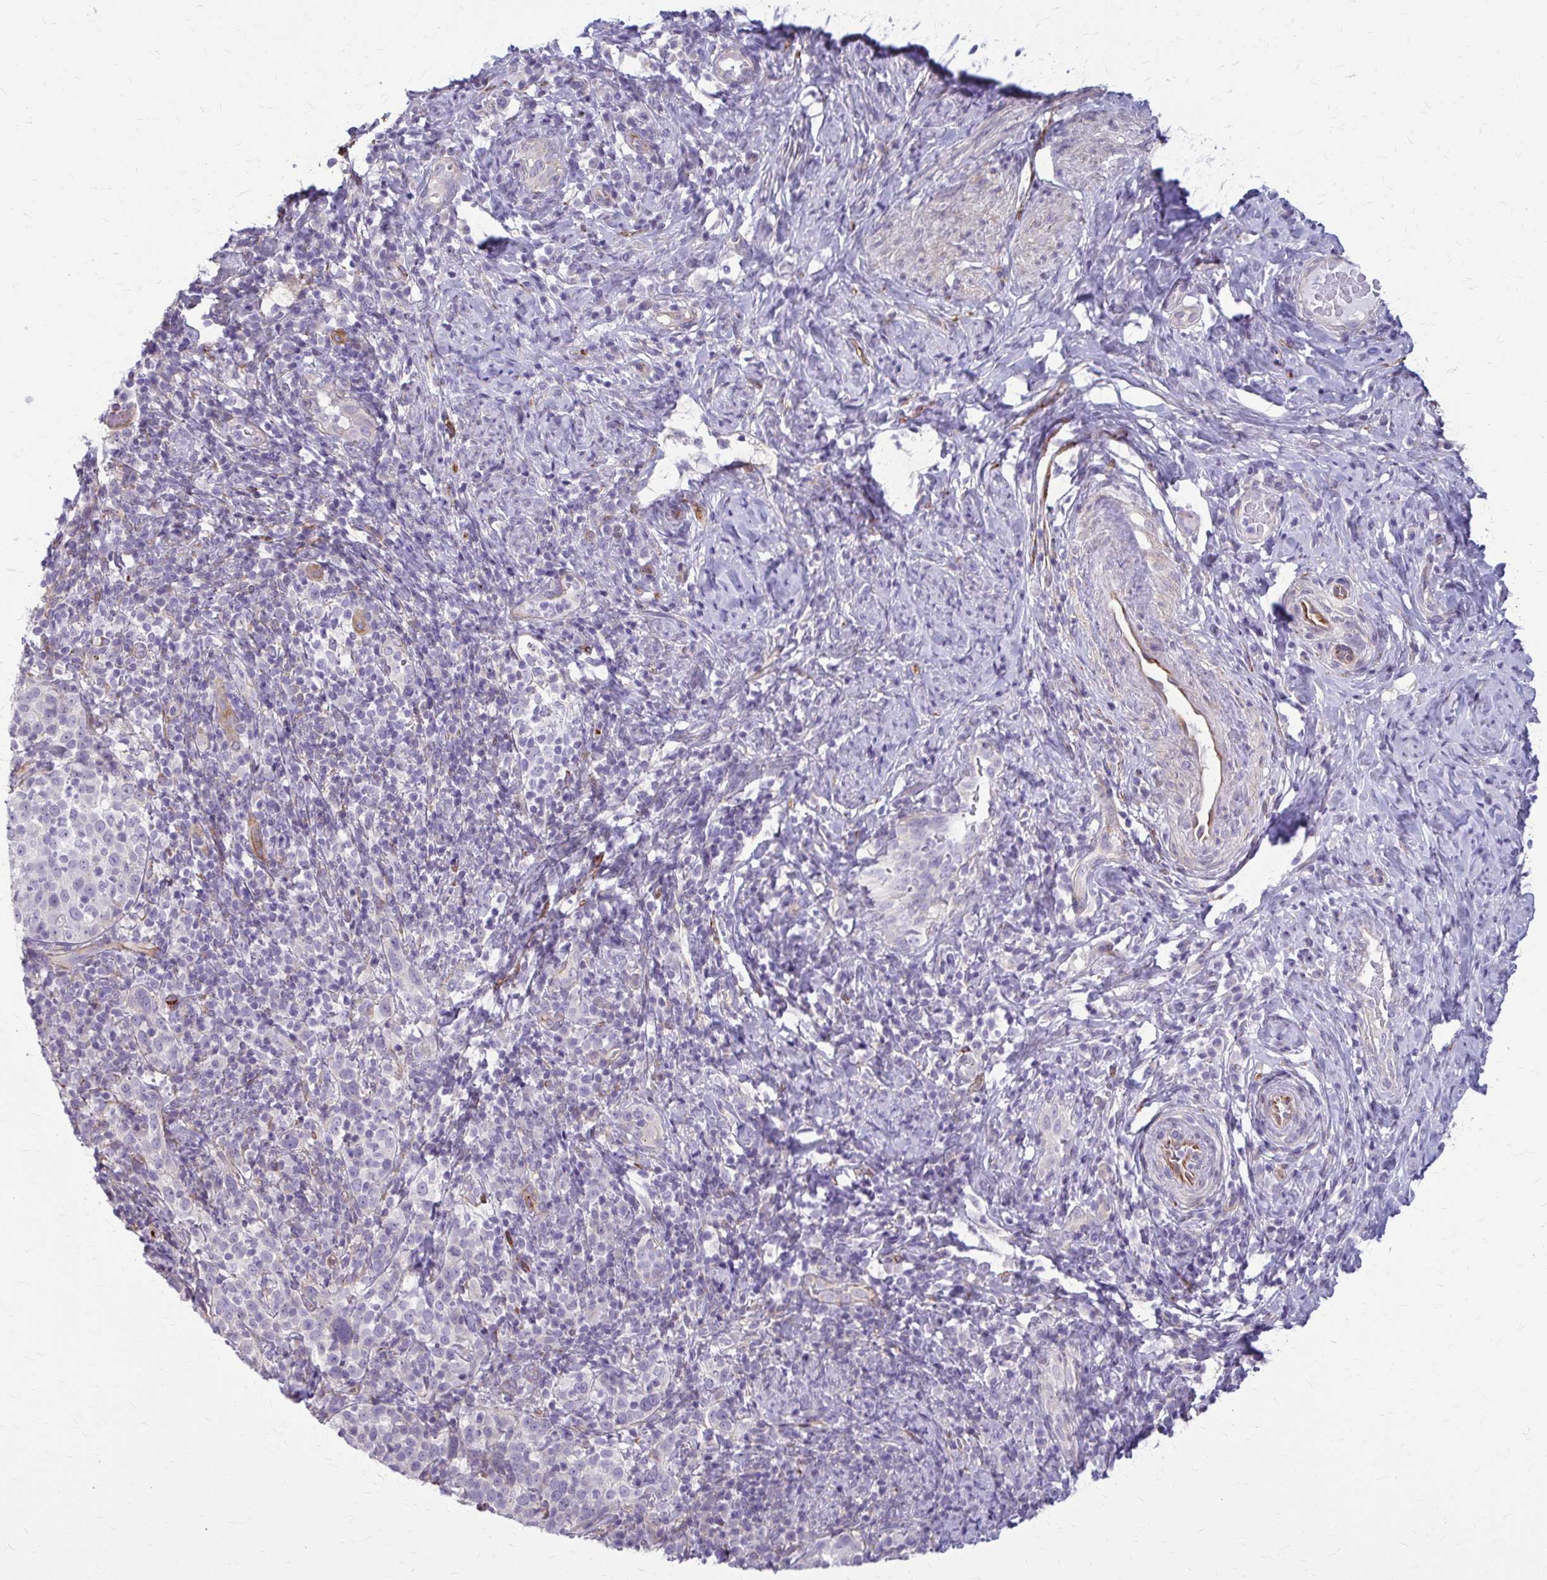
{"staining": {"intensity": "negative", "quantity": "none", "location": "none"}, "tissue": "cervical cancer", "cell_type": "Tumor cells", "image_type": "cancer", "snomed": [{"axis": "morphology", "description": "Squamous cell carcinoma, NOS"}, {"axis": "topography", "description": "Cervix"}], "caption": "The histopathology image exhibits no staining of tumor cells in squamous cell carcinoma (cervical).", "gene": "DEPP1", "patient": {"sex": "female", "age": 75}}